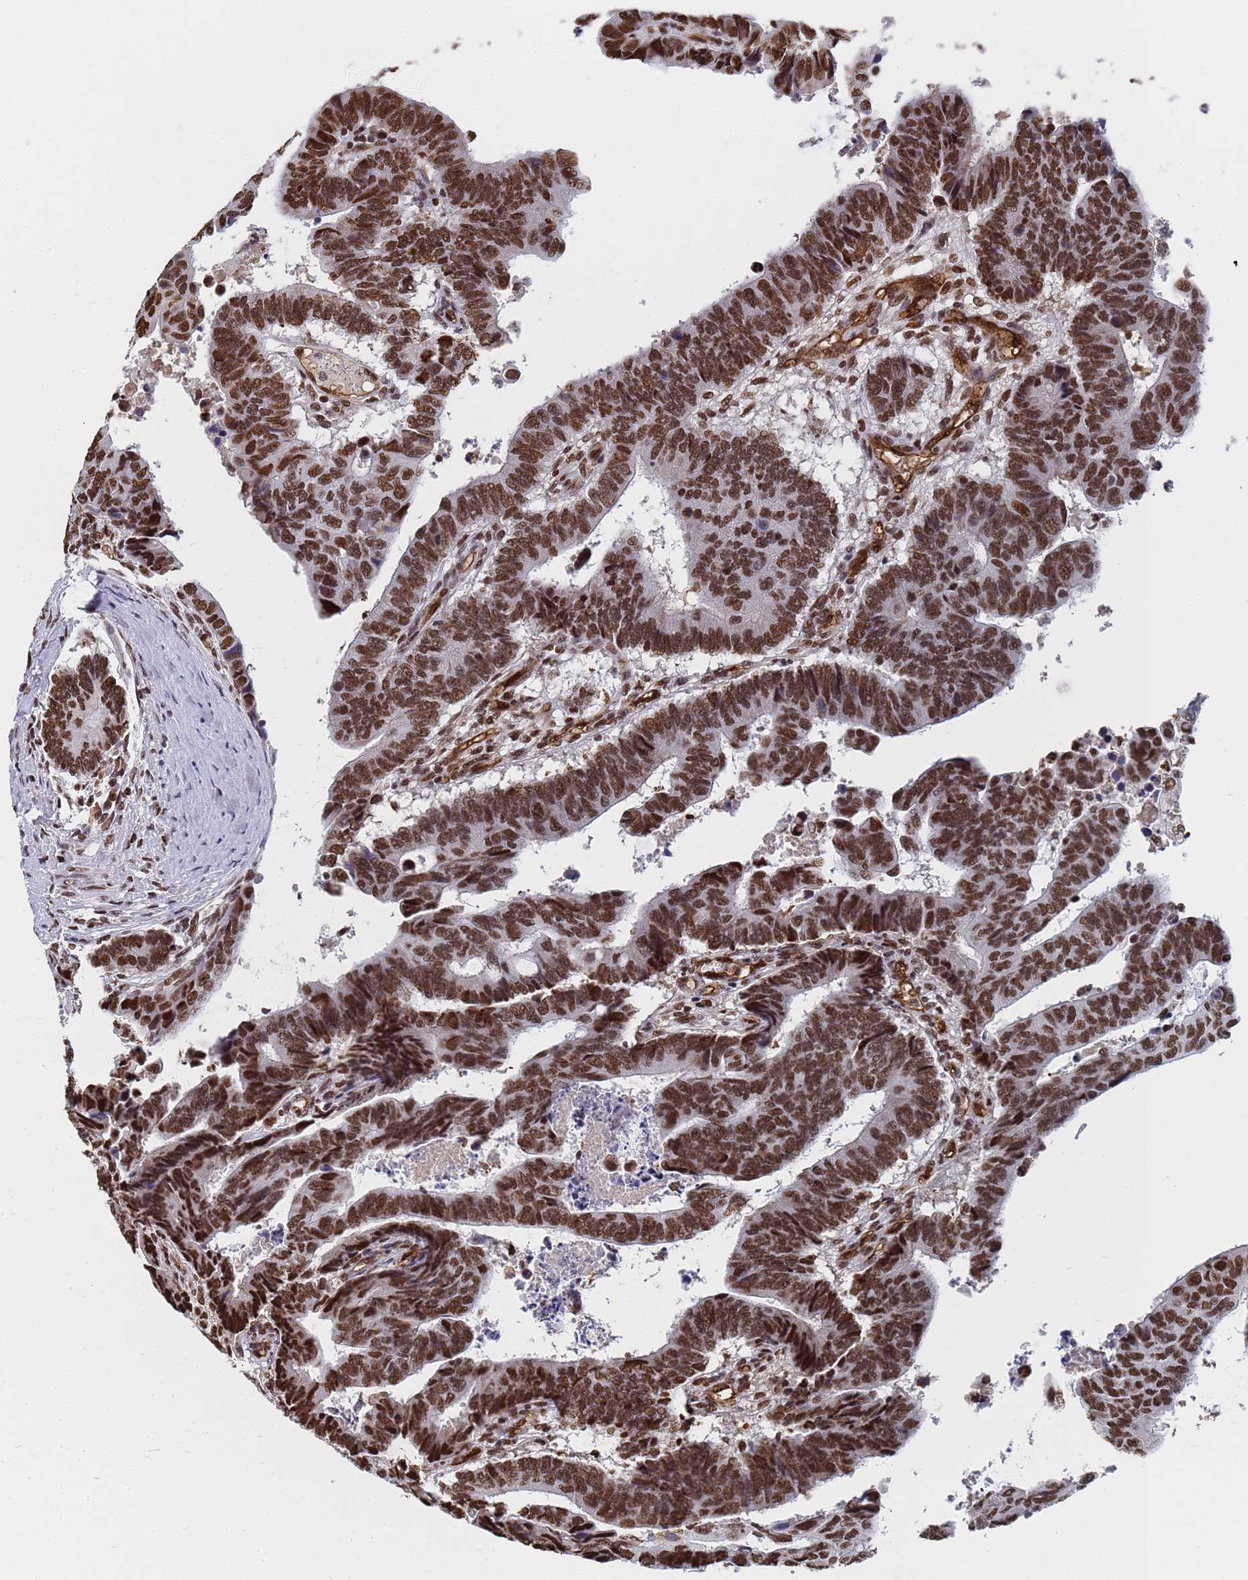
{"staining": {"intensity": "strong", "quantity": ">75%", "location": "nuclear"}, "tissue": "colorectal cancer", "cell_type": "Tumor cells", "image_type": "cancer", "snomed": [{"axis": "morphology", "description": "Adenocarcinoma, NOS"}, {"axis": "topography", "description": "Rectum"}], "caption": "Brown immunohistochemical staining in human colorectal adenocarcinoma demonstrates strong nuclear expression in approximately >75% of tumor cells.", "gene": "RAVER2", "patient": {"sex": "male", "age": 84}}